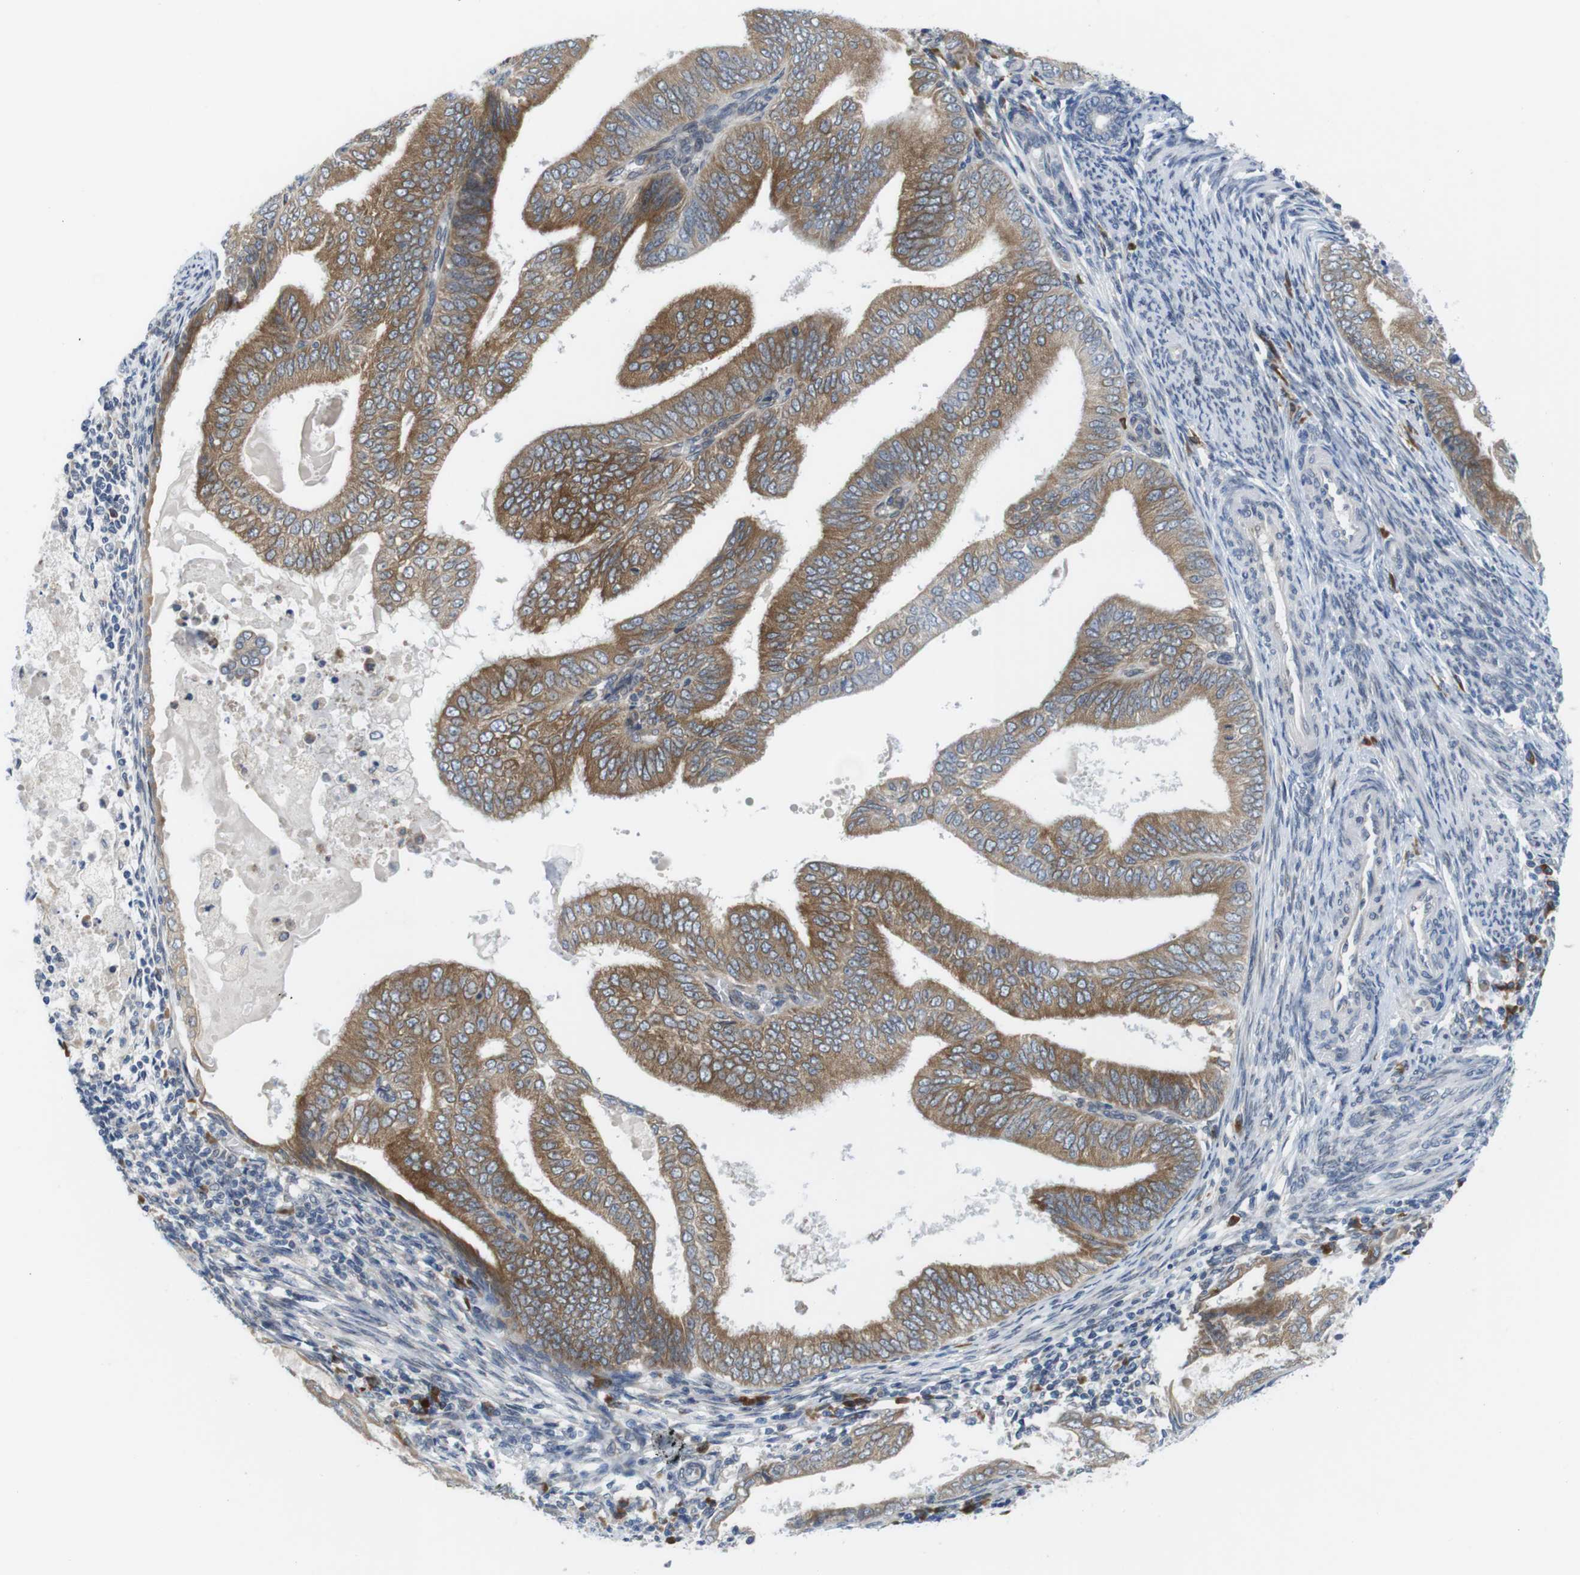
{"staining": {"intensity": "moderate", "quantity": ">75%", "location": "cytoplasmic/membranous"}, "tissue": "endometrial cancer", "cell_type": "Tumor cells", "image_type": "cancer", "snomed": [{"axis": "morphology", "description": "Adenocarcinoma, NOS"}, {"axis": "topography", "description": "Endometrium"}], "caption": "Endometrial adenocarcinoma stained with a protein marker shows moderate staining in tumor cells.", "gene": "ERGIC3", "patient": {"sex": "female", "age": 58}}